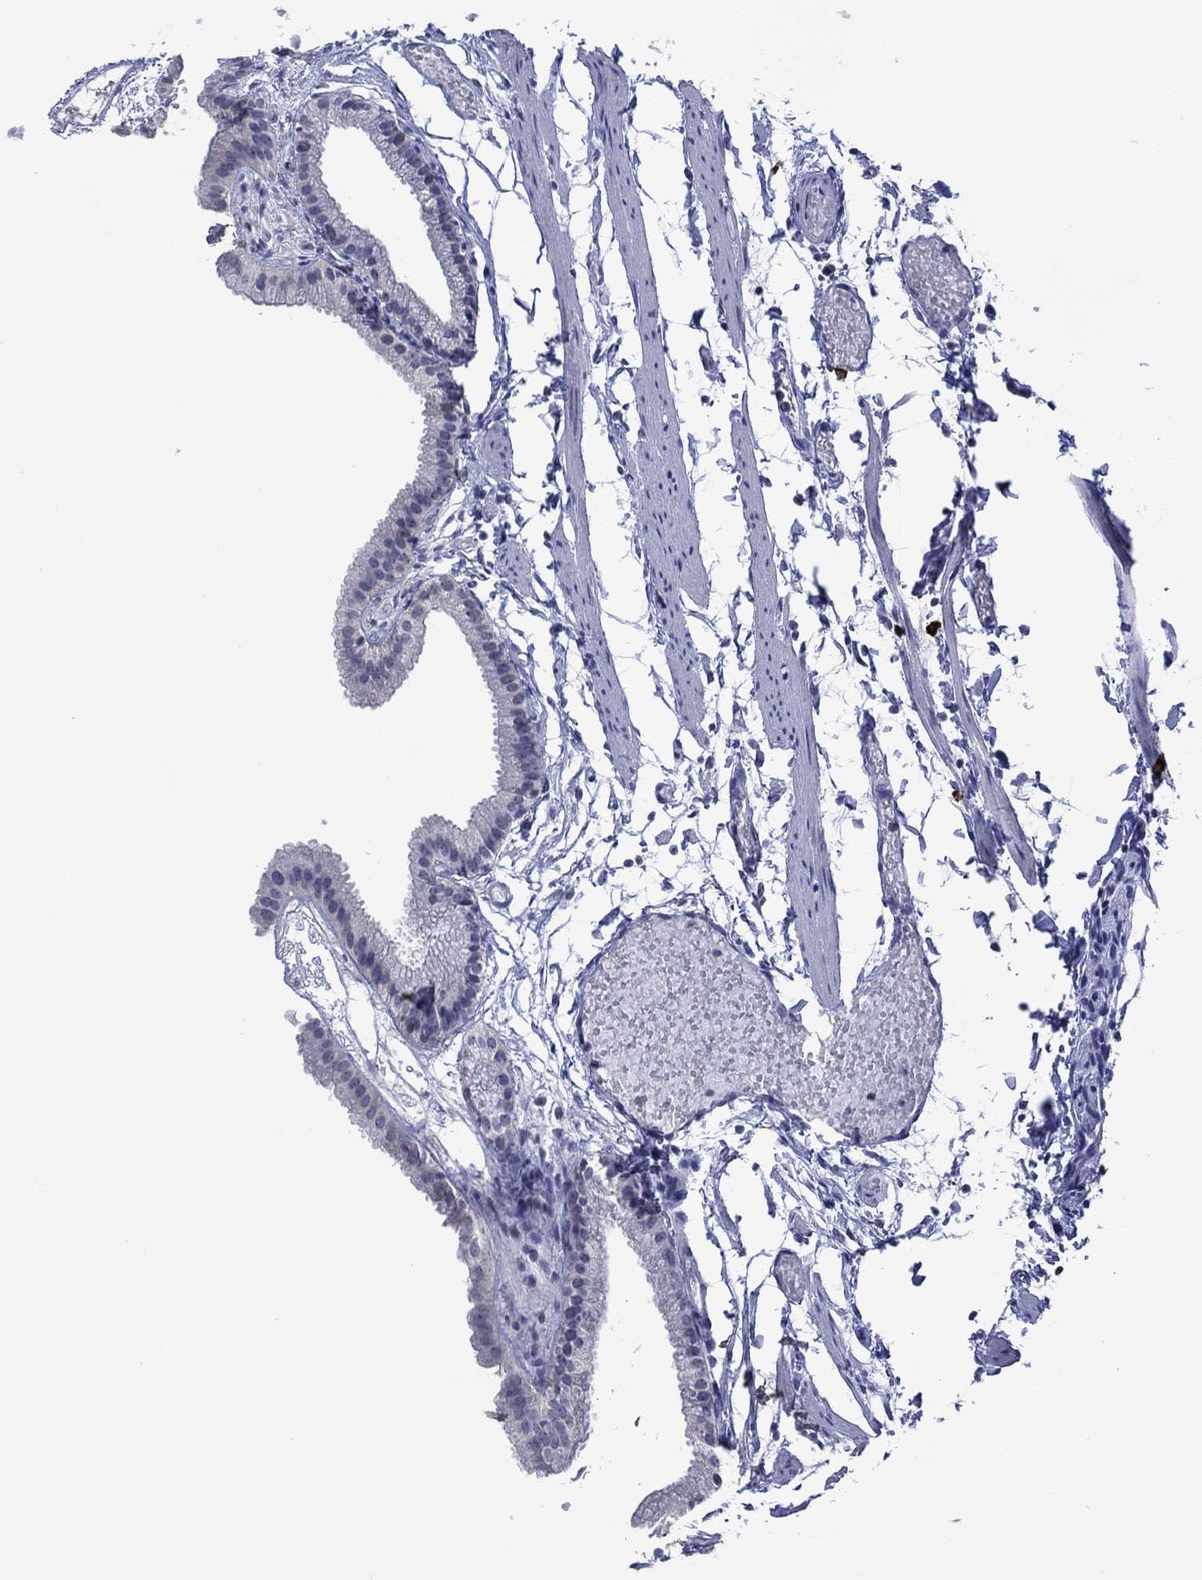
{"staining": {"intensity": "negative", "quantity": "none", "location": "none"}, "tissue": "gallbladder", "cell_type": "Glandular cells", "image_type": "normal", "snomed": [{"axis": "morphology", "description": "Normal tissue, NOS"}, {"axis": "topography", "description": "Gallbladder"}], "caption": "Immunohistochemistry photomicrograph of normal gallbladder stained for a protein (brown), which shows no staining in glandular cells.", "gene": "USP26", "patient": {"sex": "female", "age": 45}}